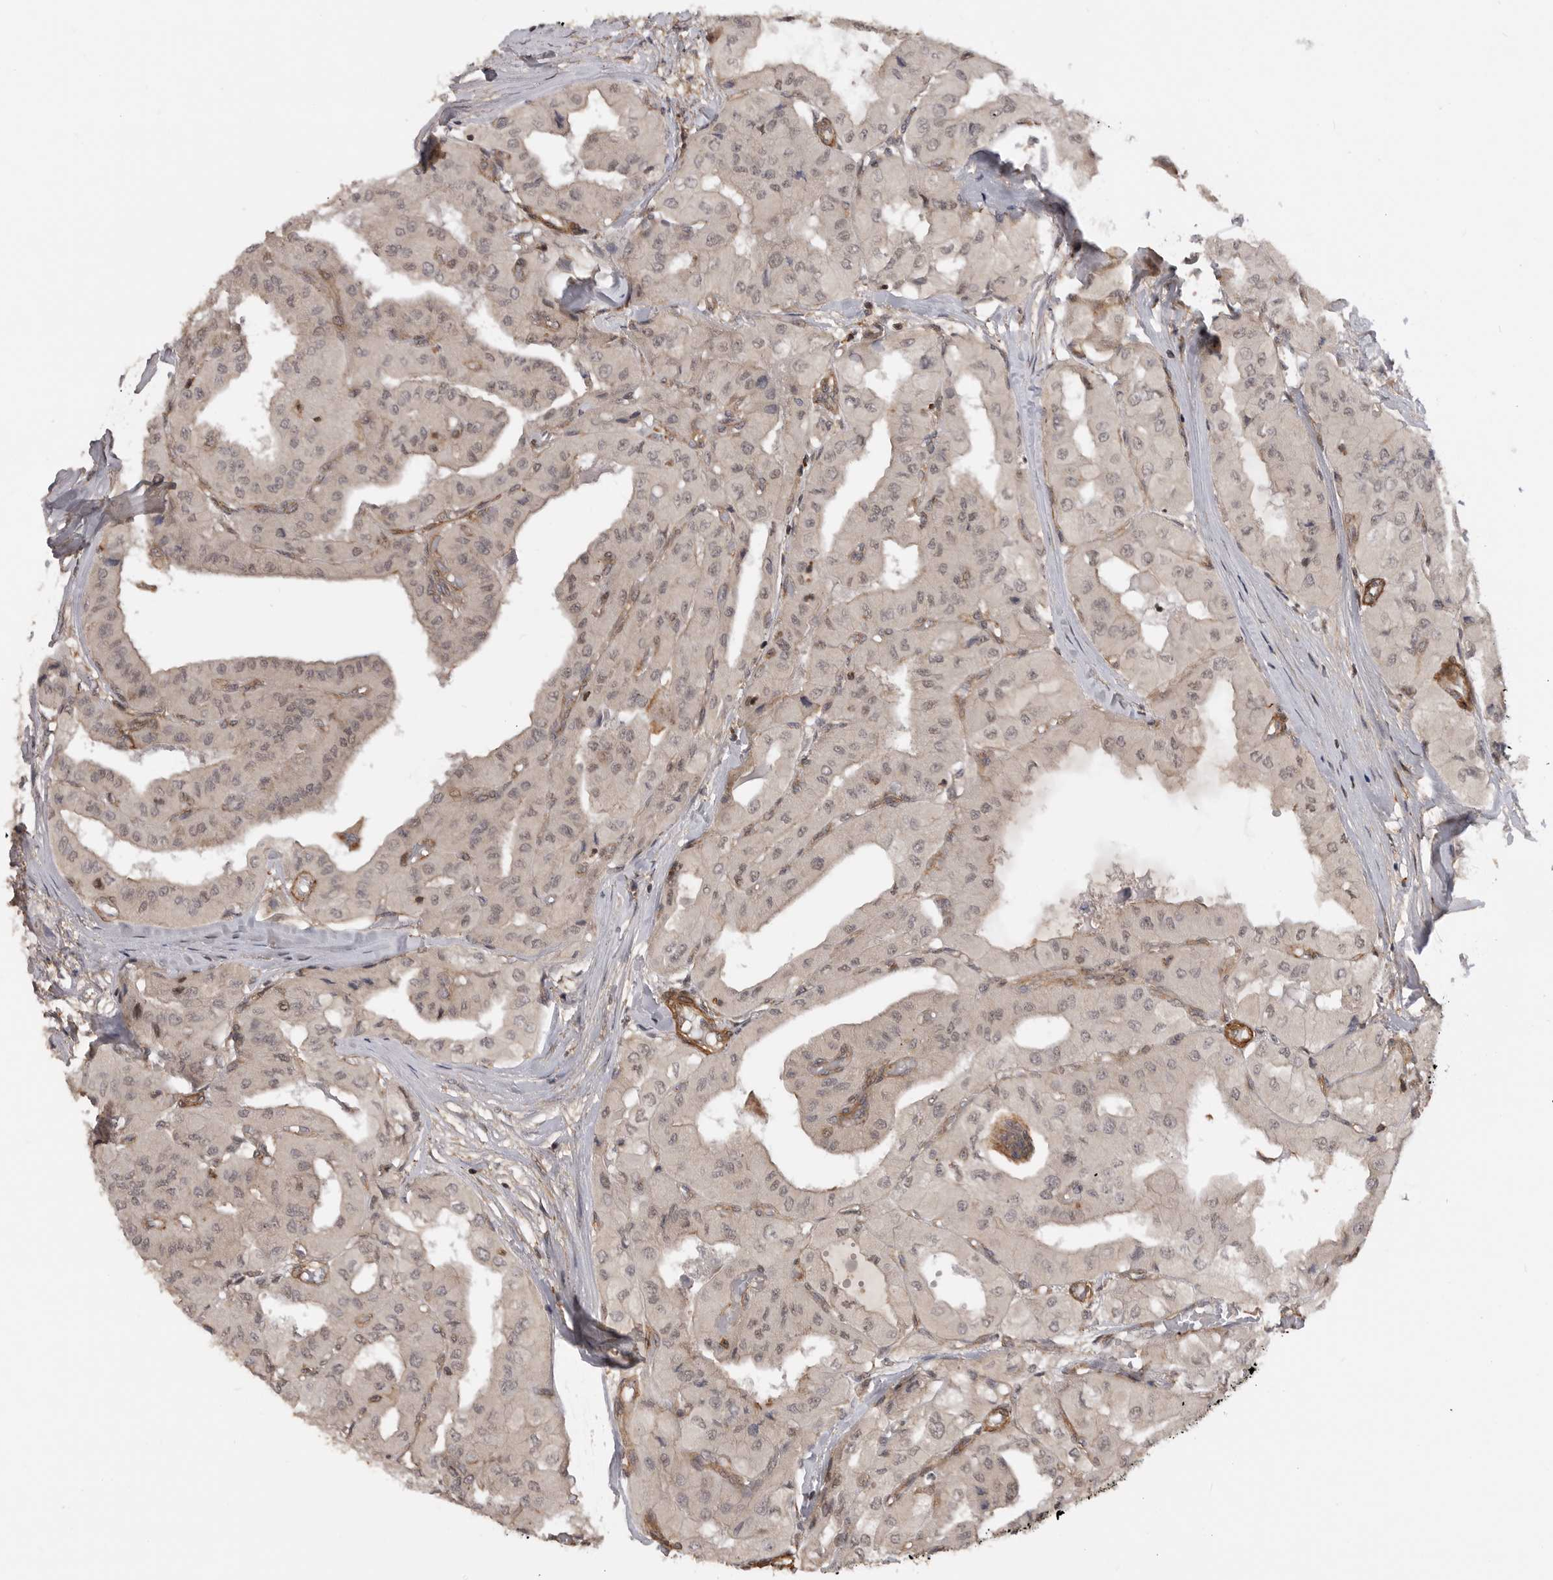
{"staining": {"intensity": "weak", "quantity": "25%-75%", "location": "nuclear"}, "tissue": "thyroid cancer", "cell_type": "Tumor cells", "image_type": "cancer", "snomed": [{"axis": "morphology", "description": "Papillary adenocarcinoma, NOS"}, {"axis": "topography", "description": "Thyroid gland"}], "caption": "High-magnification brightfield microscopy of thyroid cancer (papillary adenocarcinoma) stained with DAB (3,3'-diaminobenzidine) (brown) and counterstained with hematoxylin (blue). tumor cells exhibit weak nuclear expression is present in about25%-75% of cells.", "gene": "TRIM56", "patient": {"sex": "female", "age": 59}}